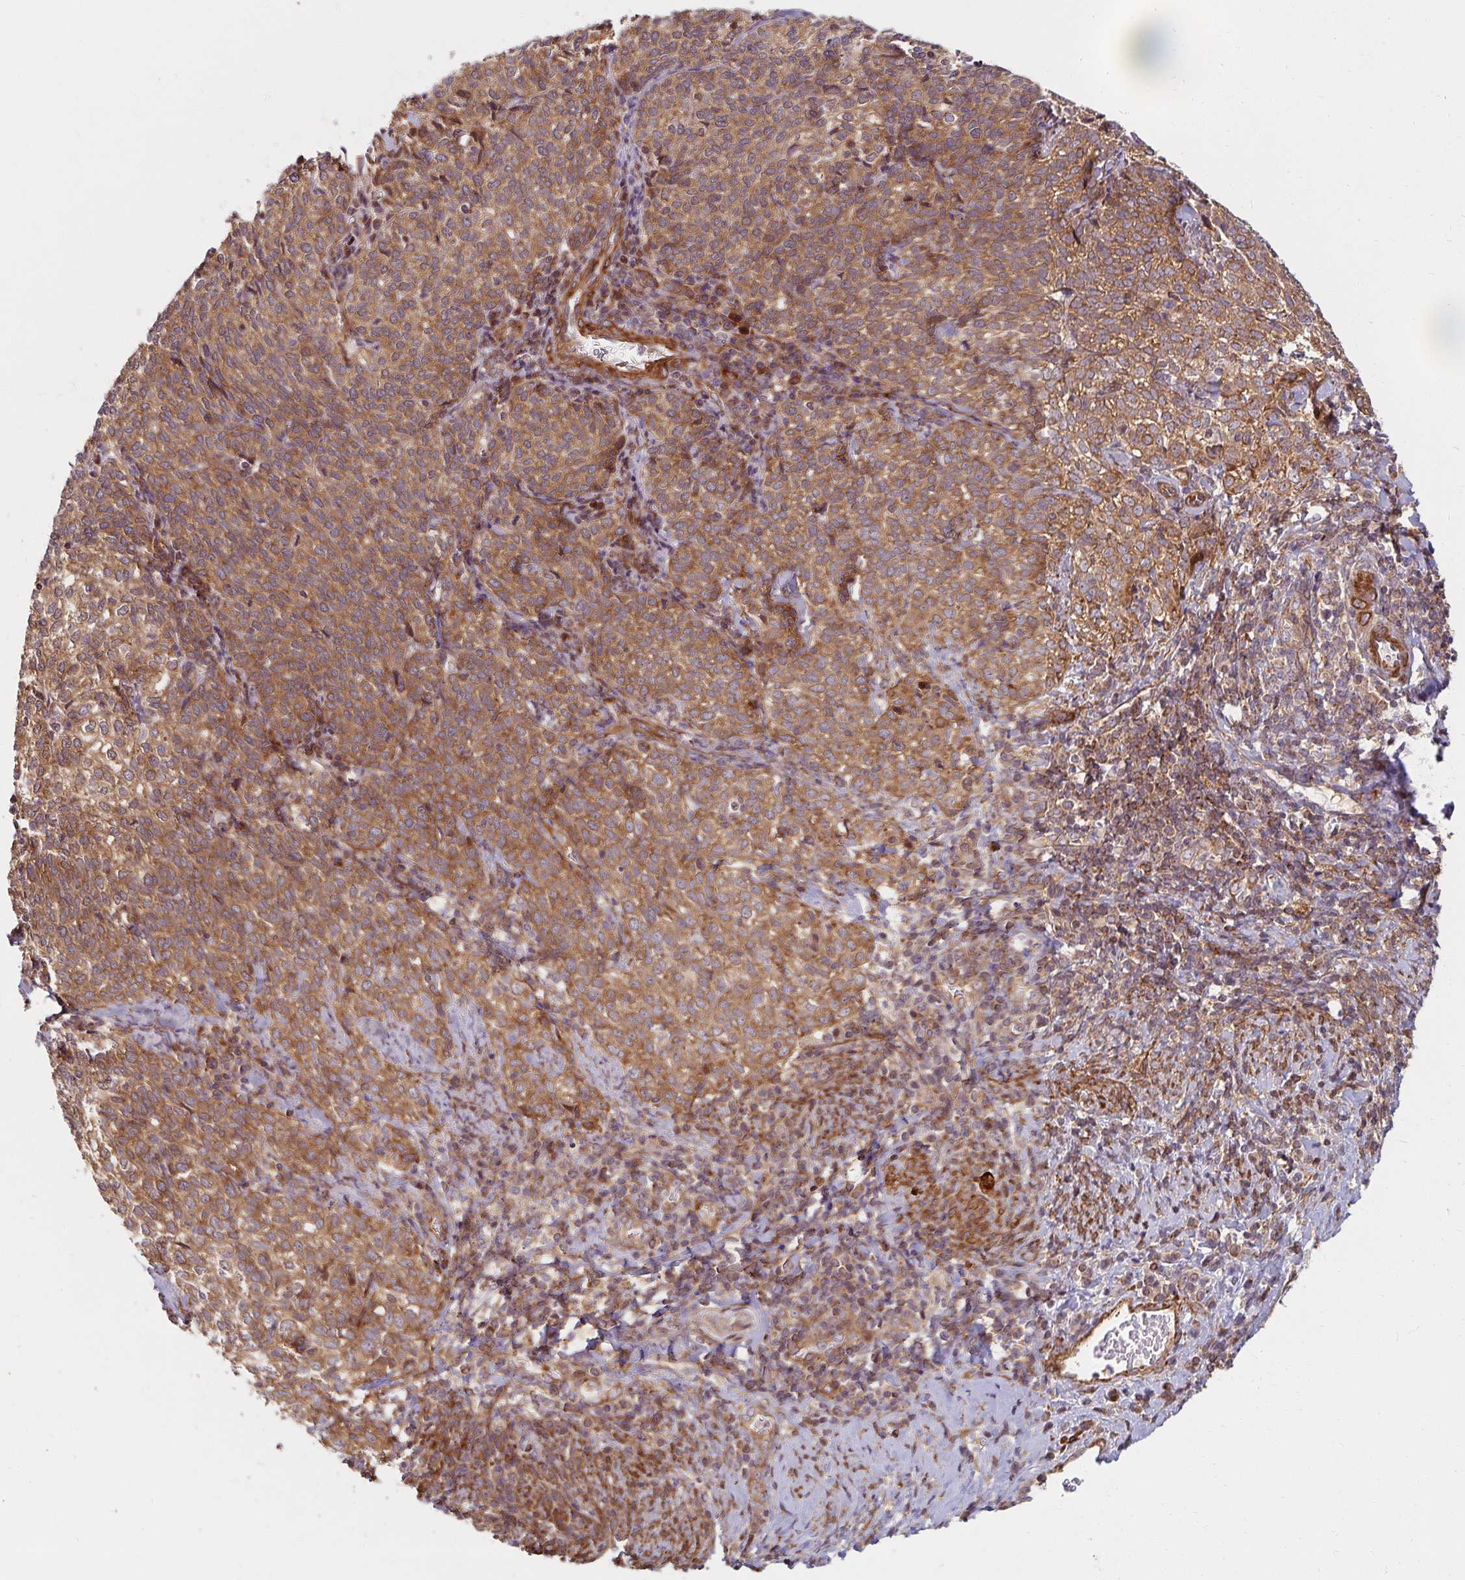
{"staining": {"intensity": "moderate", "quantity": ">75%", "location": "cytoplasmic/membranous"}, "tissue": "cervical cancer", "cell_type": "Tumor cells", "image_type": "cancer", "snomed": [{"axis": "morphology", "description": "Normal tissue, NOS"}, {"axis": "morphology", "description": "Squamous cell carcinoma, NOS"}, {"axis": "topography", "description": "Vagina"}, {"axis": "topography", "description": "Cervix"}], "caption": "Brown immunohistochemical staining in human cervical cancer (squamous cell carcinoma) shows moderate cytoplasmic/membranous expression in approximately >75% of tumor cells.", "gene": "BTF3", "patient": {"sex": "female", "age": 45}}